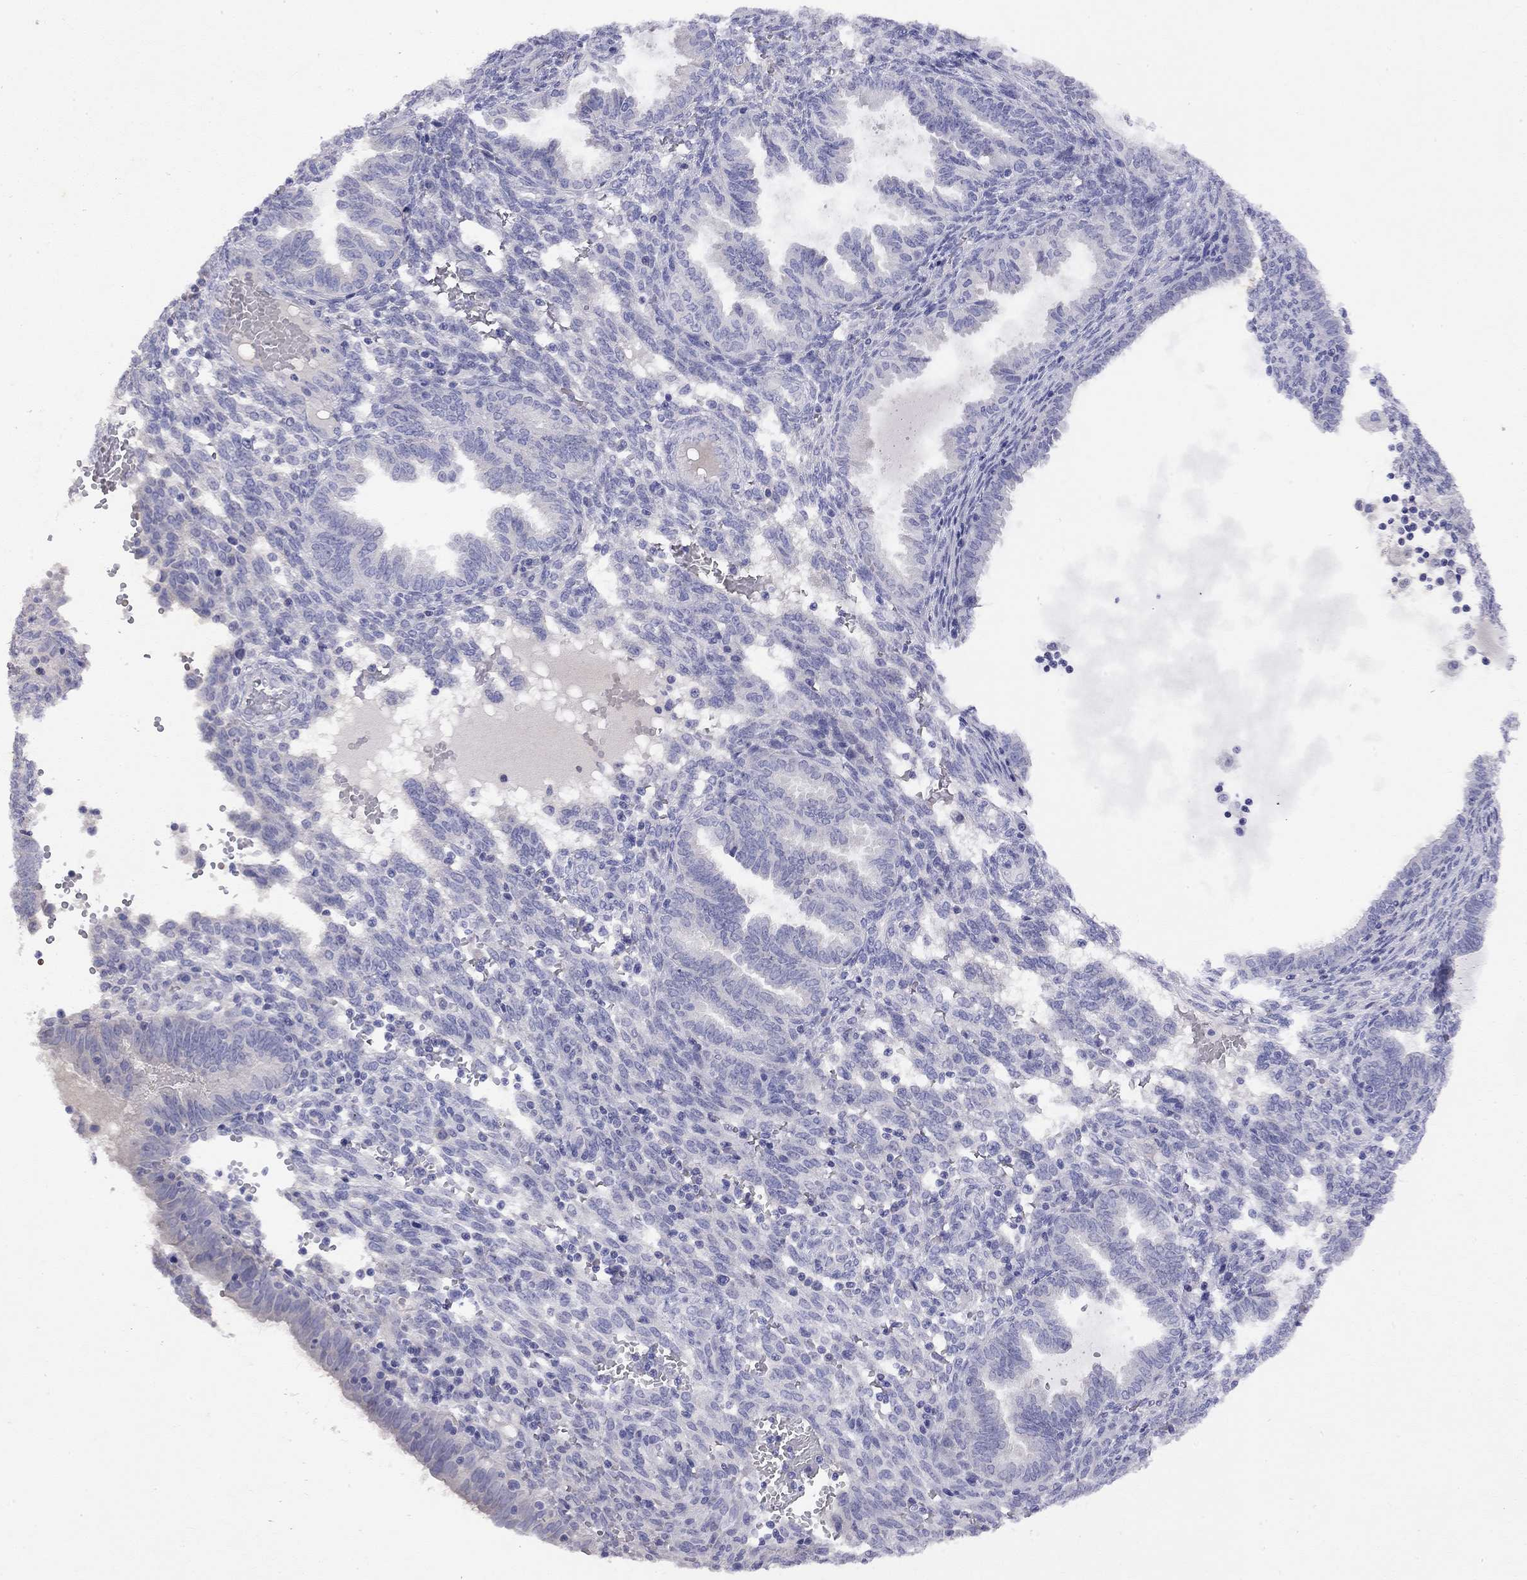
{"staining": {"intensity": "negative", "quantity": "none", "location": "none"}, "tissue": "endometrium", "cell_type": "Cells in endometrial stroma", "image_type": "normal", "snomed": [{"axis": "morphology", "description": "Normal tissue, NOS"}, {"axis": "topography", "description": "Endometrium"}], "caption": "DAB immunohistochemical staining of unremarkable human endometrium reveals no significant staining in cells in endometrial stroma.", "gene": "GNAT3", "patient": {"sex": "female", "age": 42}}